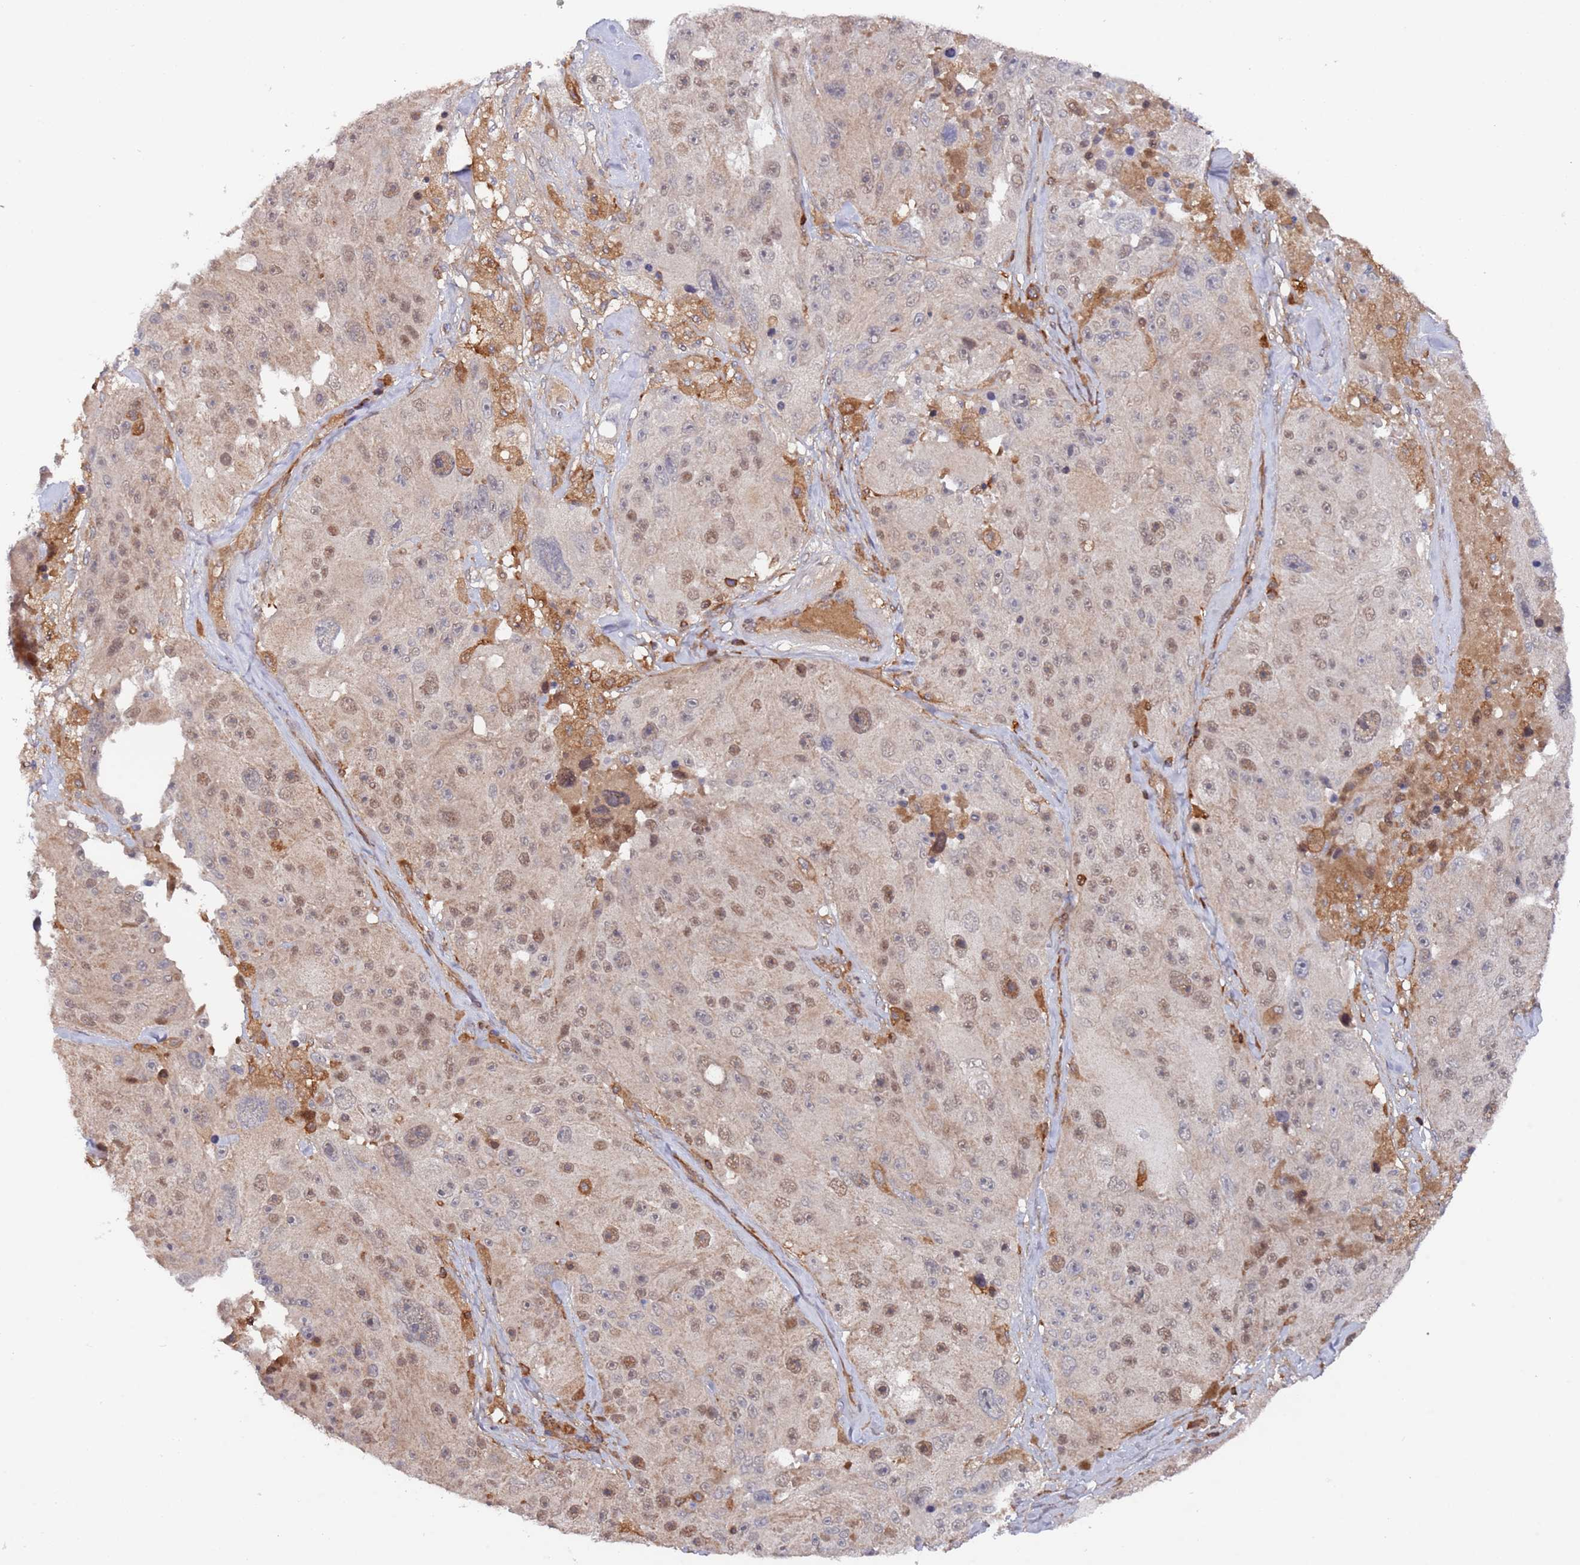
{"staining": {"intensity": "weak", "quantity": "25%-75%", "location": "cytoplasmic/membranous,nuclear"}, "tissue": "melanoma", "cell_type": "Tumor cells", "image_type": "cancer", "snomed": [{"axis": "morphology", "description": "Malignant melanoma, Metastatic site"}, {"axis": "topography", "description": "Lymph node"}], "caption": "An IHC image of neoplastic tissue is shown. Protein staining in brown labels weak cytoplasmic/membranous and nuclear positivity in malignant melanoma (metastatic site) within tumor cells.", "gene": "DDX60", "patient": {"sex": "male", "age": 62}}